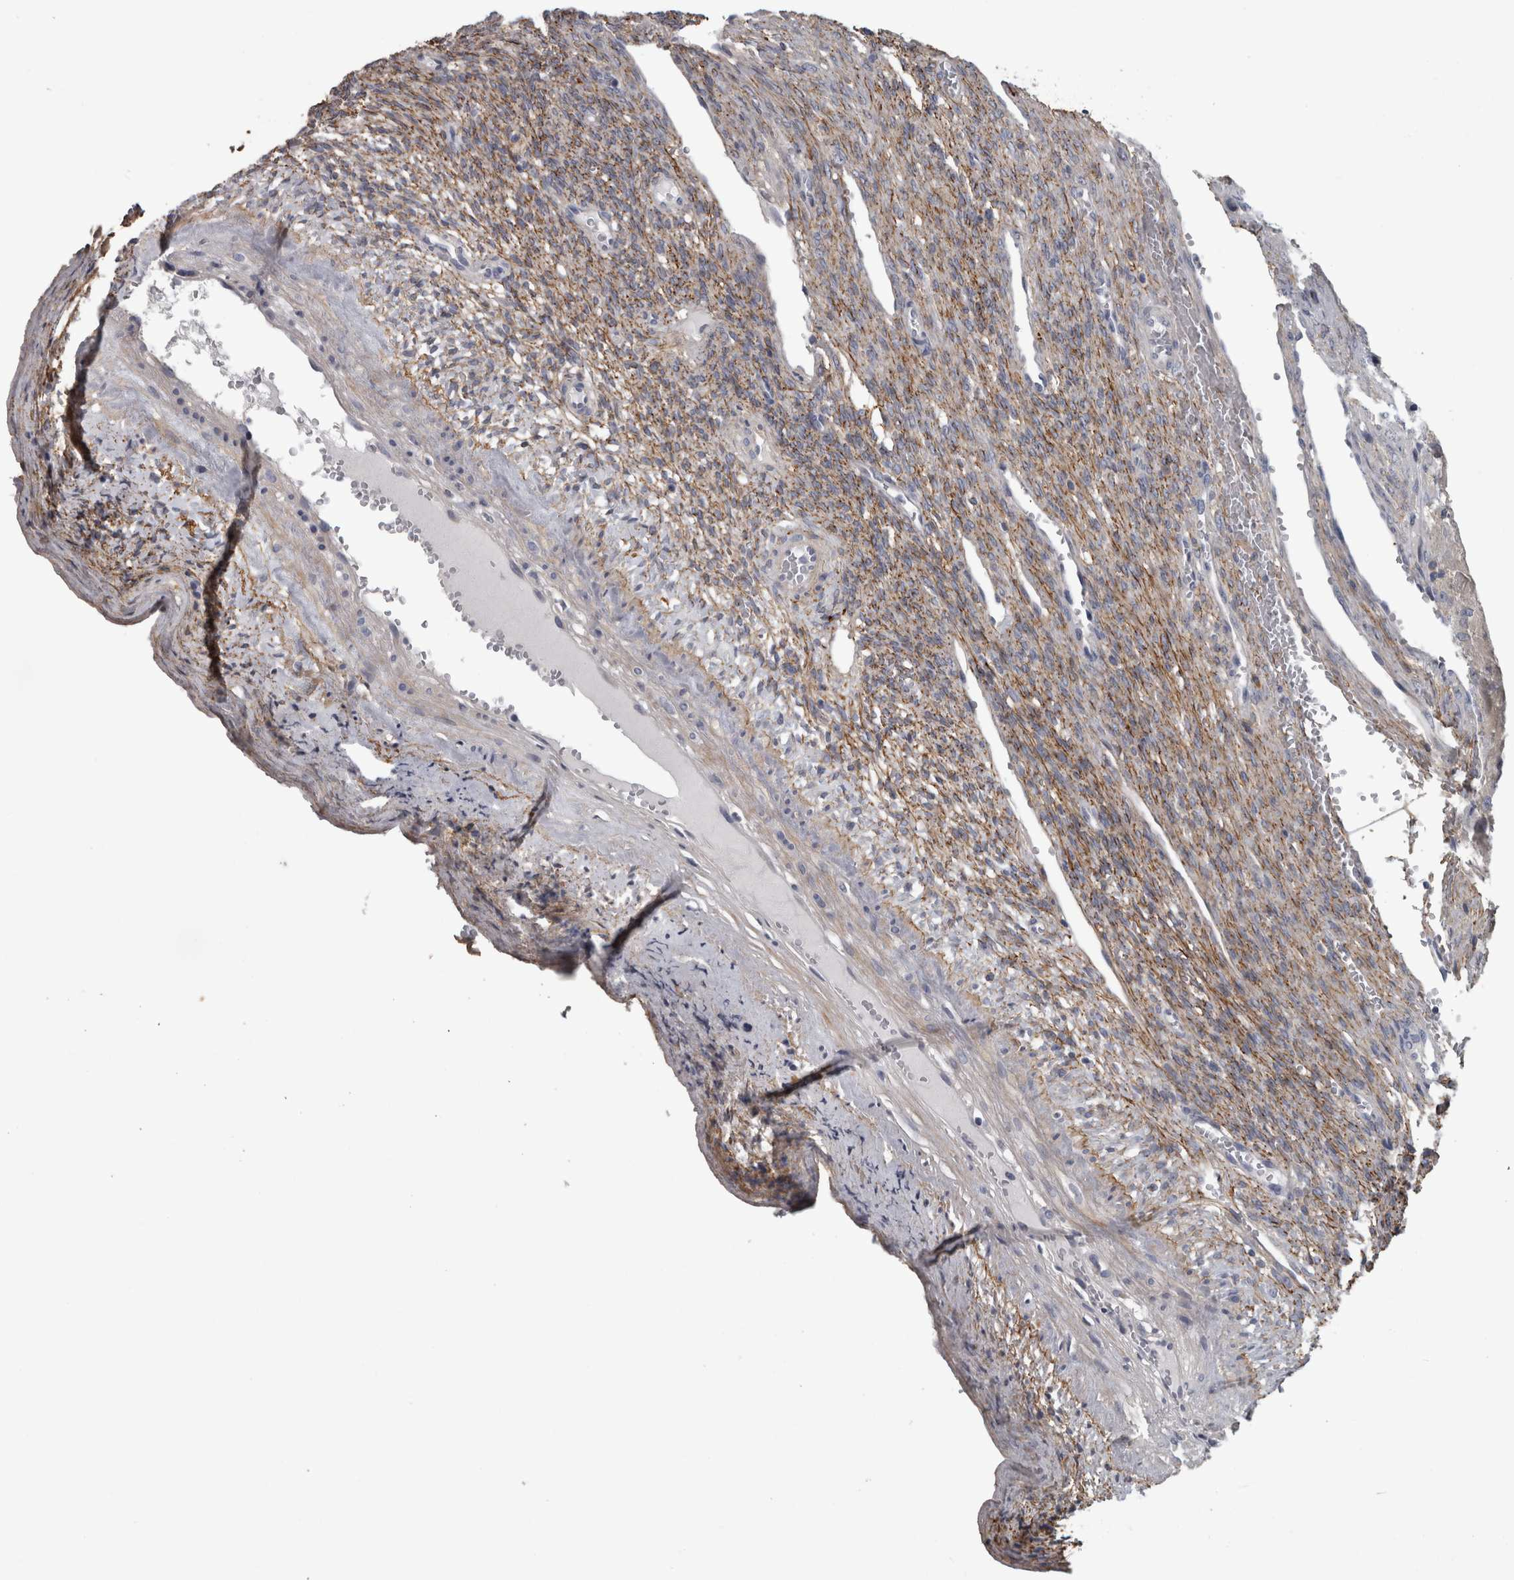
{"staining": {"intensity": "weak", "quantity": "25%-75%", "location": "cytoplasmic/membranous"}, "tissue": "ovary", "cell_type": "Ovarian stroma cells", "image_type": "normal", "snomed": [{"axis": "morphology", "description": "Normal tissue, NOS"}, {"axis": "topography", "description": "Ovary"}], "caption": "Ovarian stroma cells demonstrate low levels of weak cytoplasmic/membranous positivity in about 25%-75% of cells in benign ovary. The staining was performed using DAB (3,3'-diaminobenzidine) to visualize the protein expression in brown, while the nuclei were stained in blue with hematoxylin (Magnification: 20x).", "gene": "EFEMP2", "patient": {"sex": "female", "age": 34}}